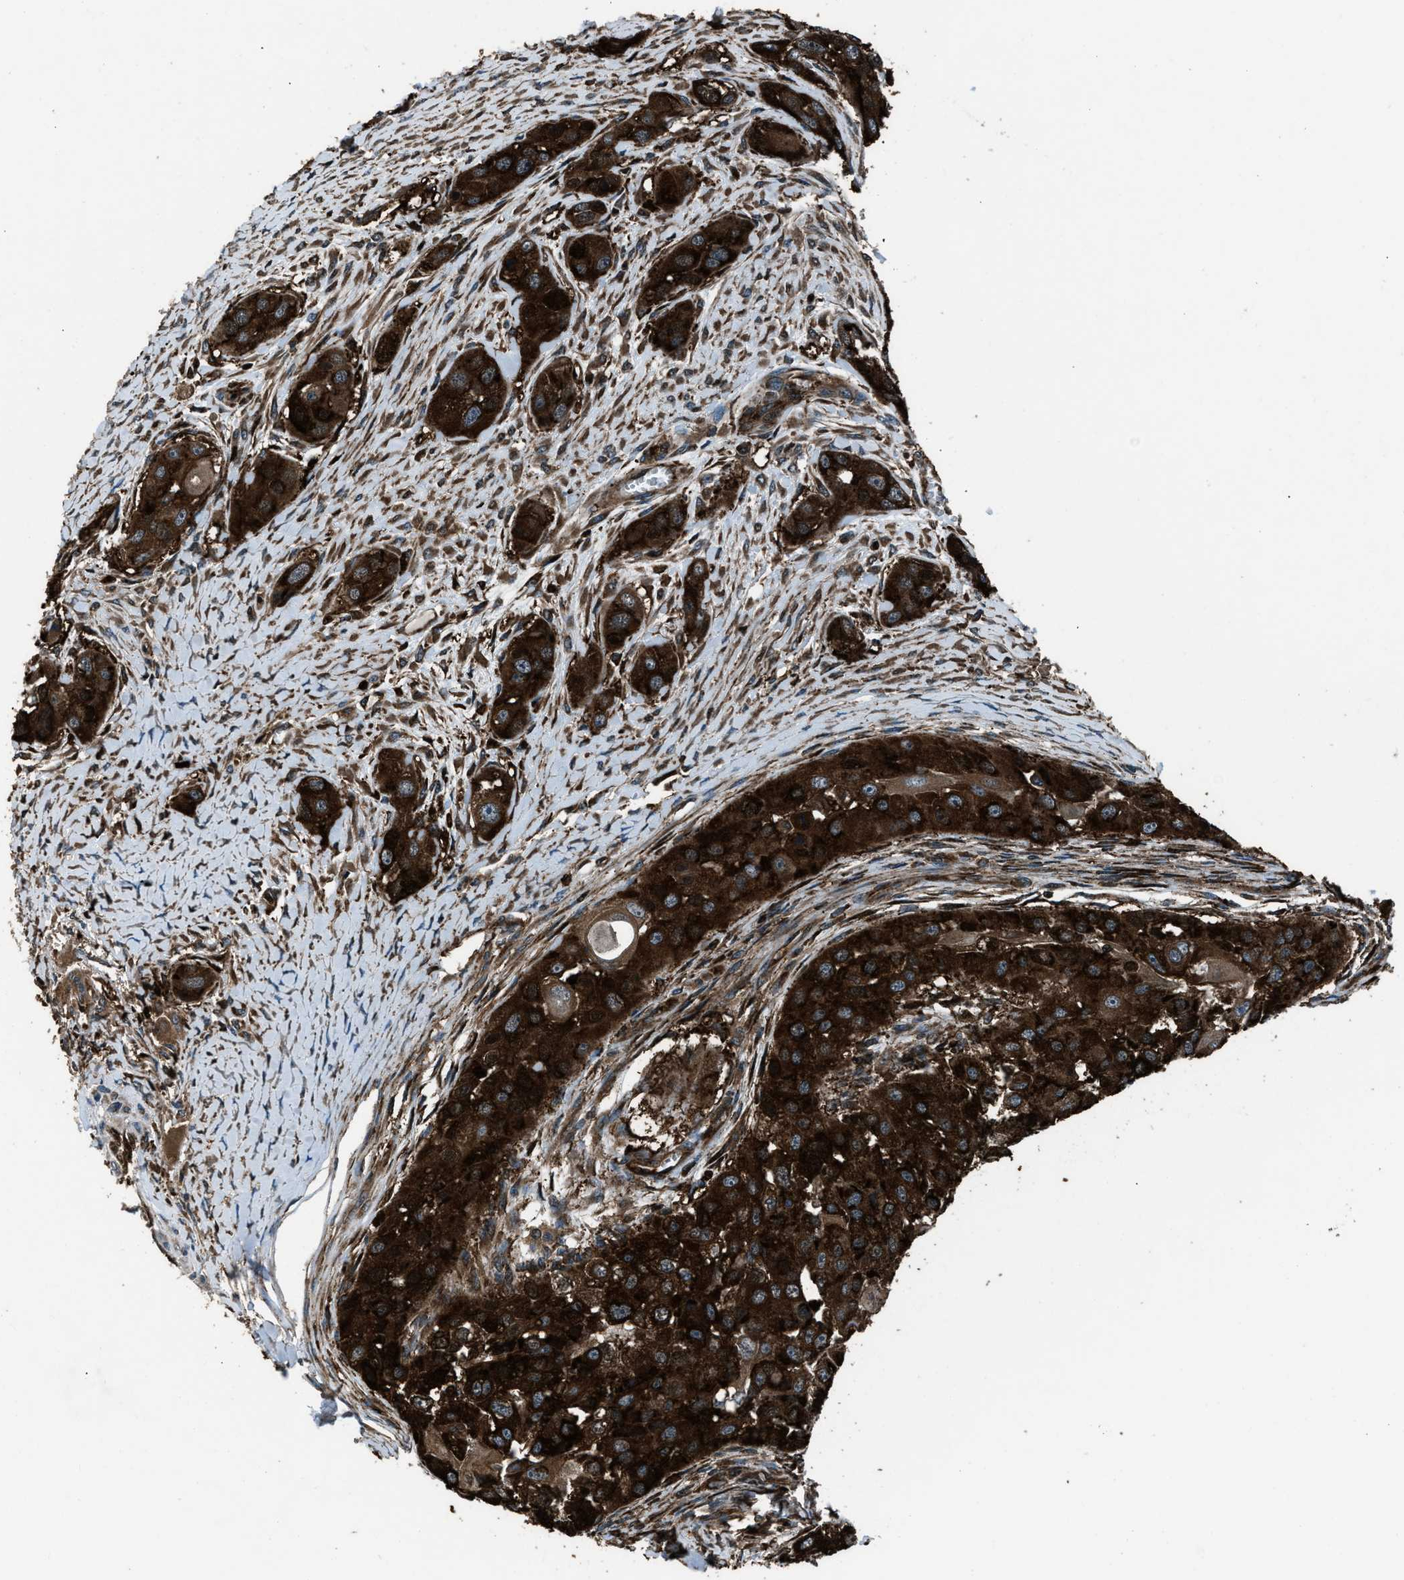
{"staining": {"intensity": "strong", "quantity": ">75%", "location": "cytoplasmic/membranous"}, "tissue": "head and neck cancer", "cell_type": "Tumor cells", "image_type": "cancer", "snomed": [{"axis": "morphology", "description": "Normal tissue, NOS"}, {"axis": "morphology", "description": "Squamous cell carcinoma, NOS"}, {"axis": "topography", "description": "Skeletal muscle"}, {"axis": "topography", "description": "Head-Neck"}], "caption": "Tumor cells exhibit high levels of strong cytoplasmic/membranous staining in about >75% of cells in head and neck squamous cell carcinoma. The protein is shown in brown color, while the nuclei are stained blue.", "gene": "SNX30", "patient": {"sex": "male", "age": 51}}